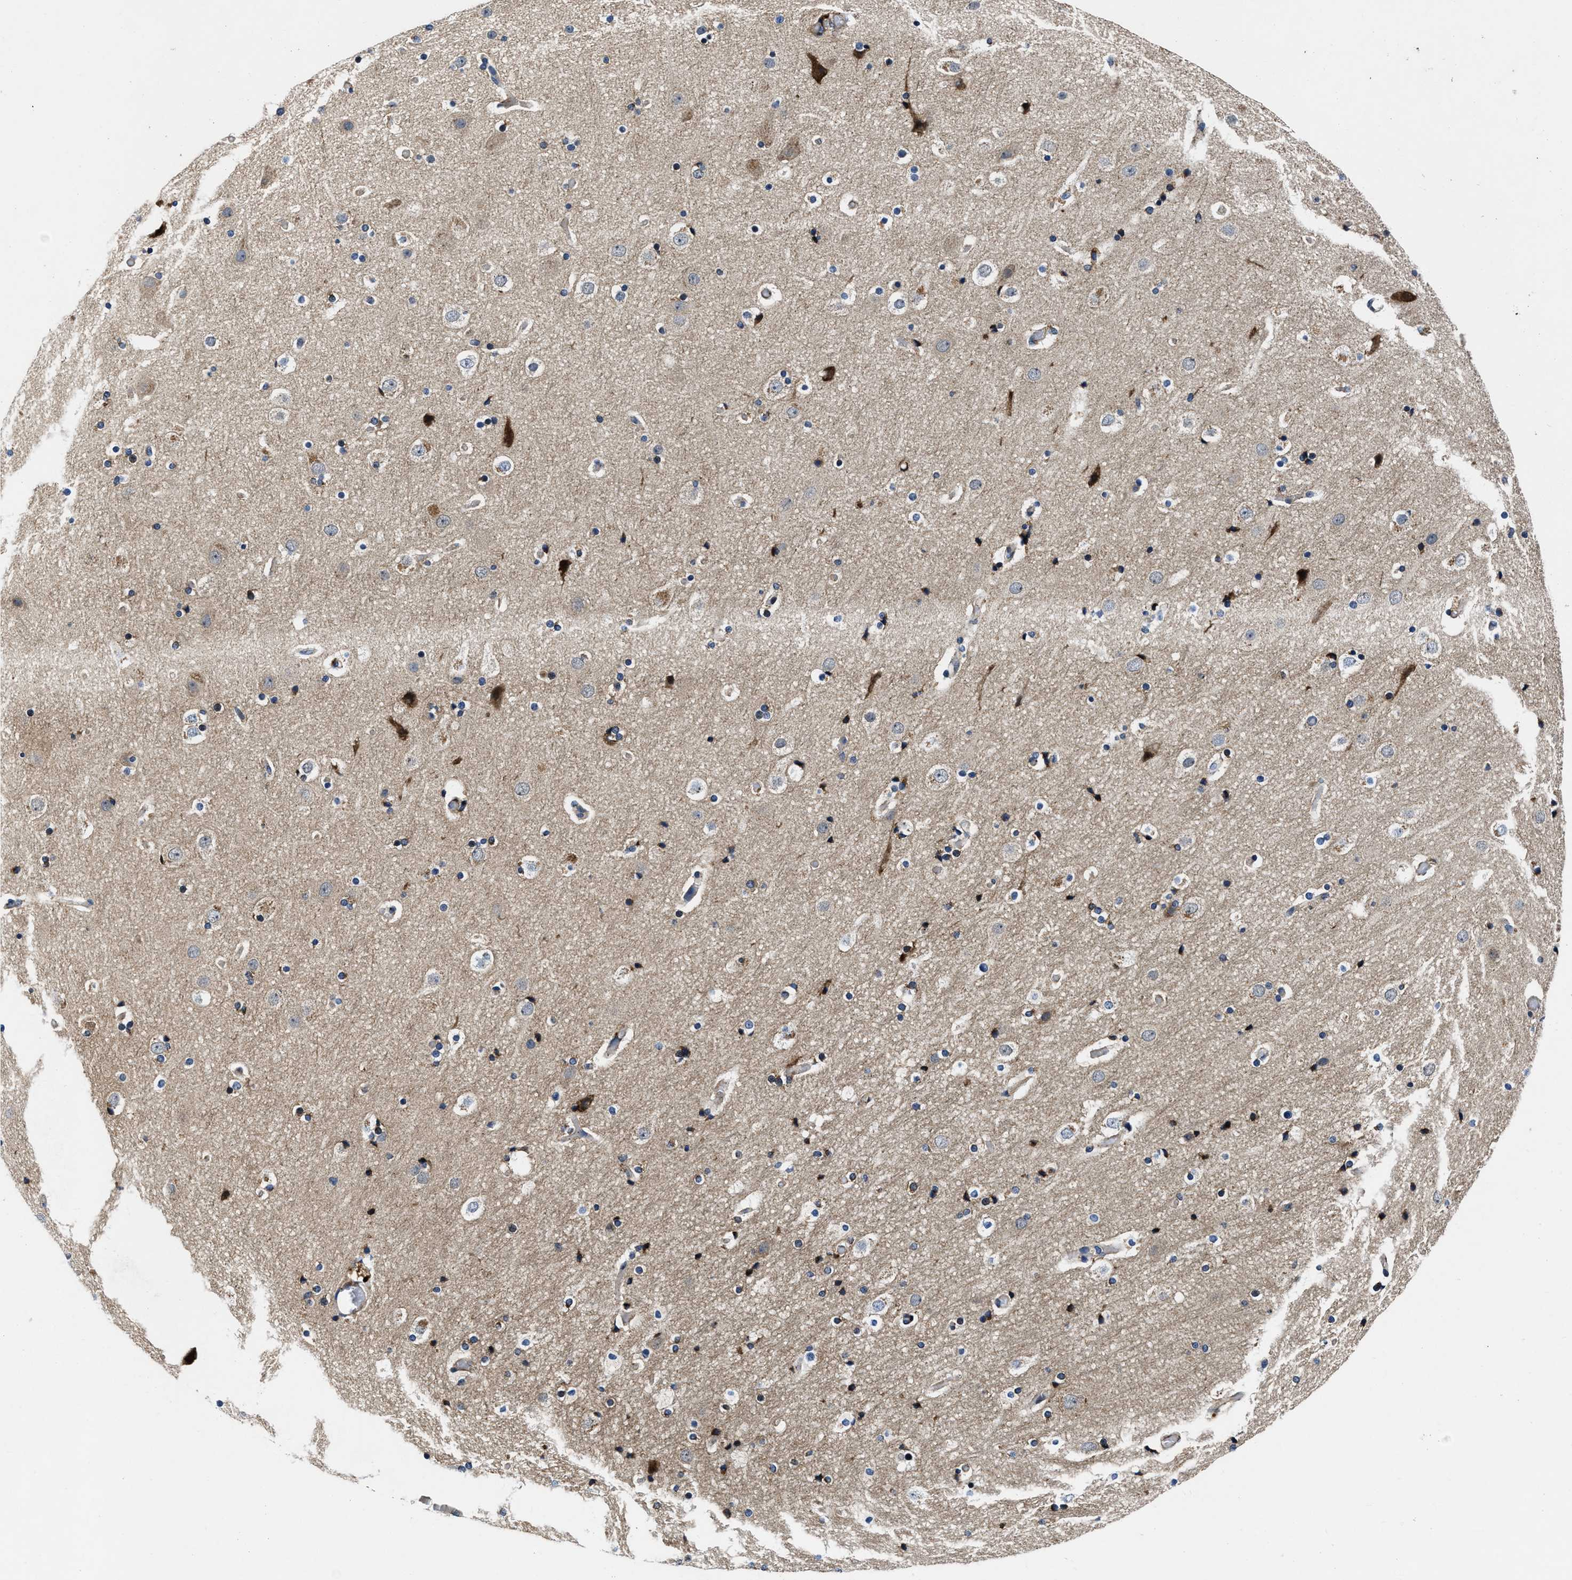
{"staining": {"intensity": "moderate", "quantity": "25%-75%", "location": "cytoplasmic/membranous"}, "tissue": "cerebral cortex", "cell_type": "Endothelial cells", "image_type": "normal", "snomed": [{"axis": "morphology", "description": "Normal tissue, NOS"}, {"axis": "topography", "description": "Cerebral cortex"}], "caption": "Immunohistochemistry (IHC) staining of normal cerebral cortex, which displays medium levels of moderate cytoplasmic/membranous staining in about 25%-75% of endothelial cells indicating moderate cytoplasmic/membranous protein positivity. The staining was performed using DAB (brown) for protein detection and nuclei were counterstained in hematoxylin (blue).", "gene": "C2orf66", "patient": {"sex": "male", "age": 57}}